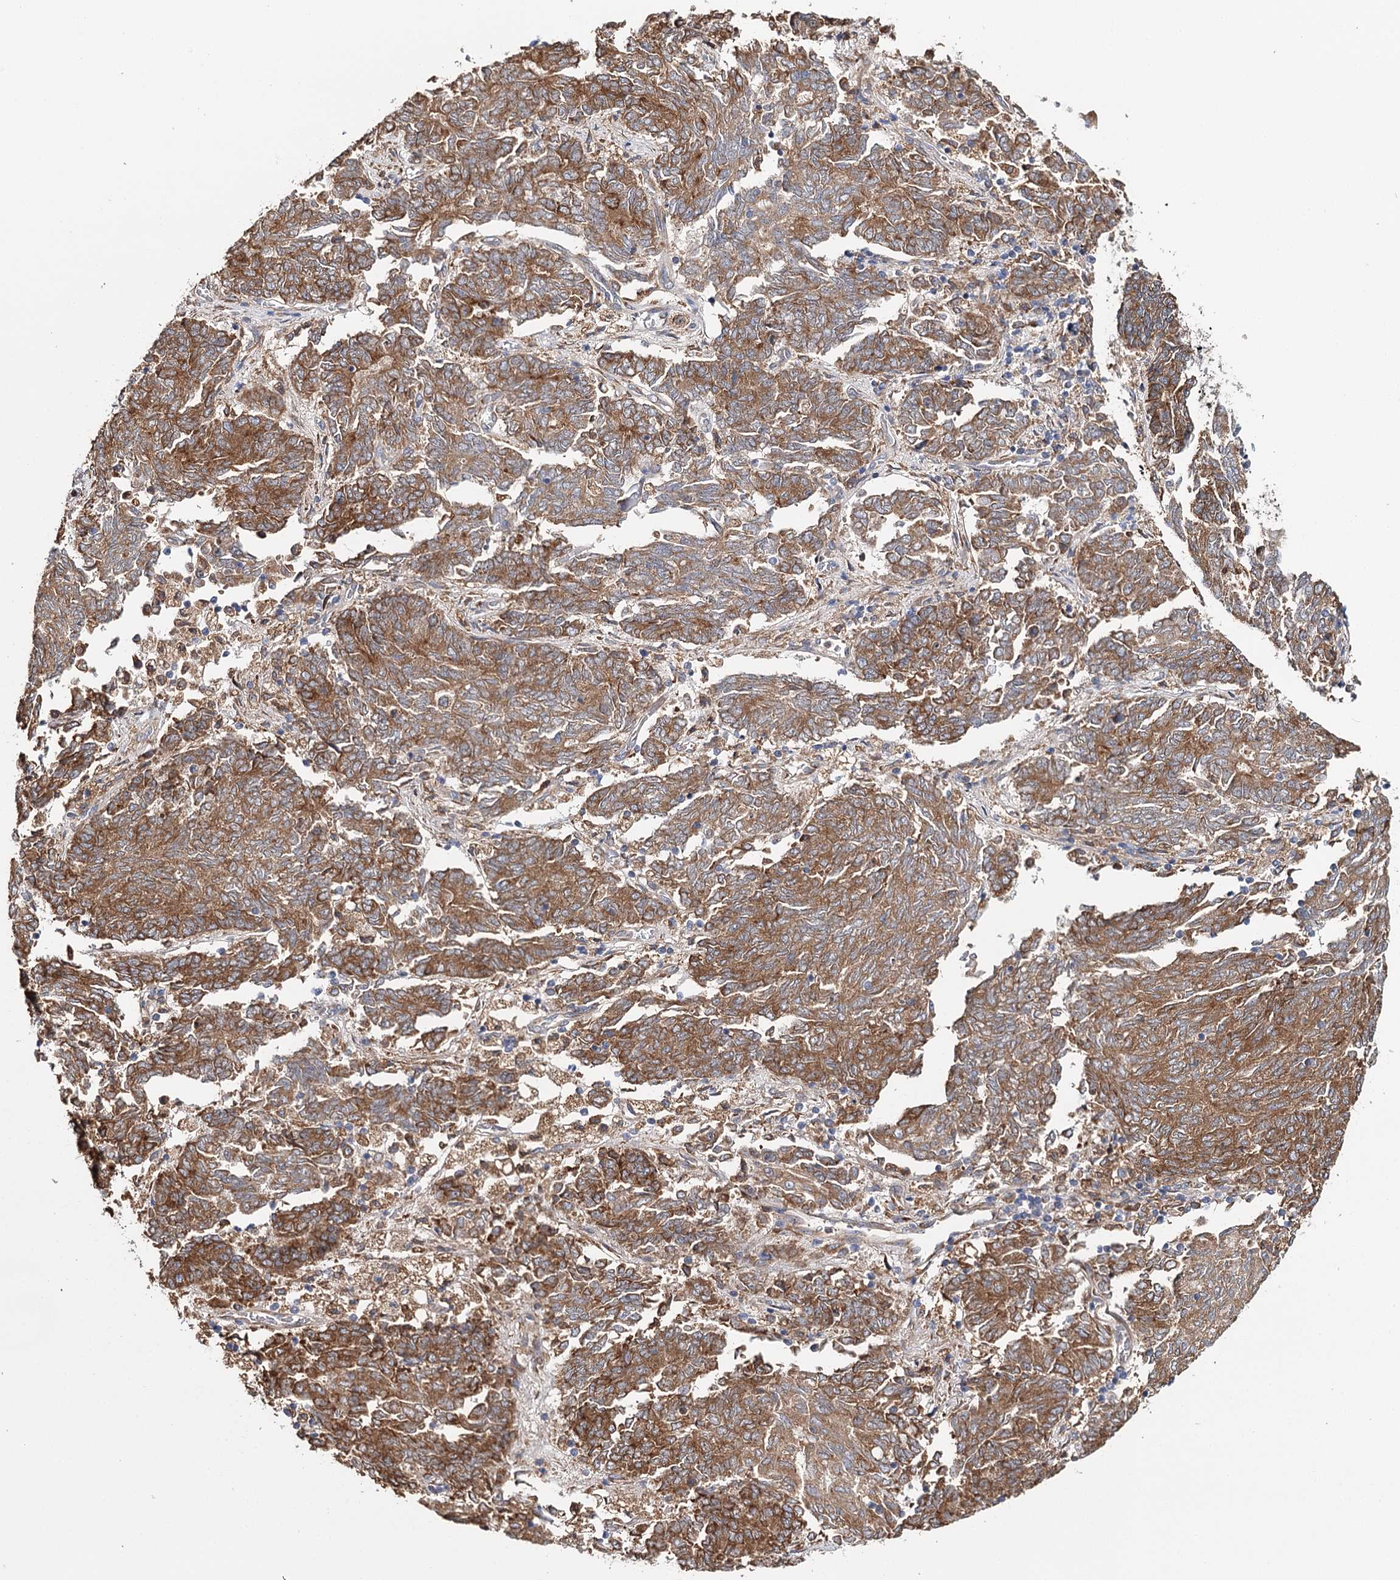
{"staining": {"intensity": "strong", "quantity": ">75%", "location": "cytoplasmic/membranous"}, "tissue": "endometrial cancer", "cell_type": "Tumor cells", "image_type": "cancer", "snomed": [{"axis": "morphology", "description": "Adenocarcinoma, NOS"}, {"axis": "topography", "description": "Endometrium"}], "caption": "Approximately >75% of tumor cells in human endometrial cancer display strong cytoplasmic/membranous protein staining as visualized by brown immunohistochemical staining.", "gene": "VEGFA", "patient": {"sex": "female", "age": 80}}